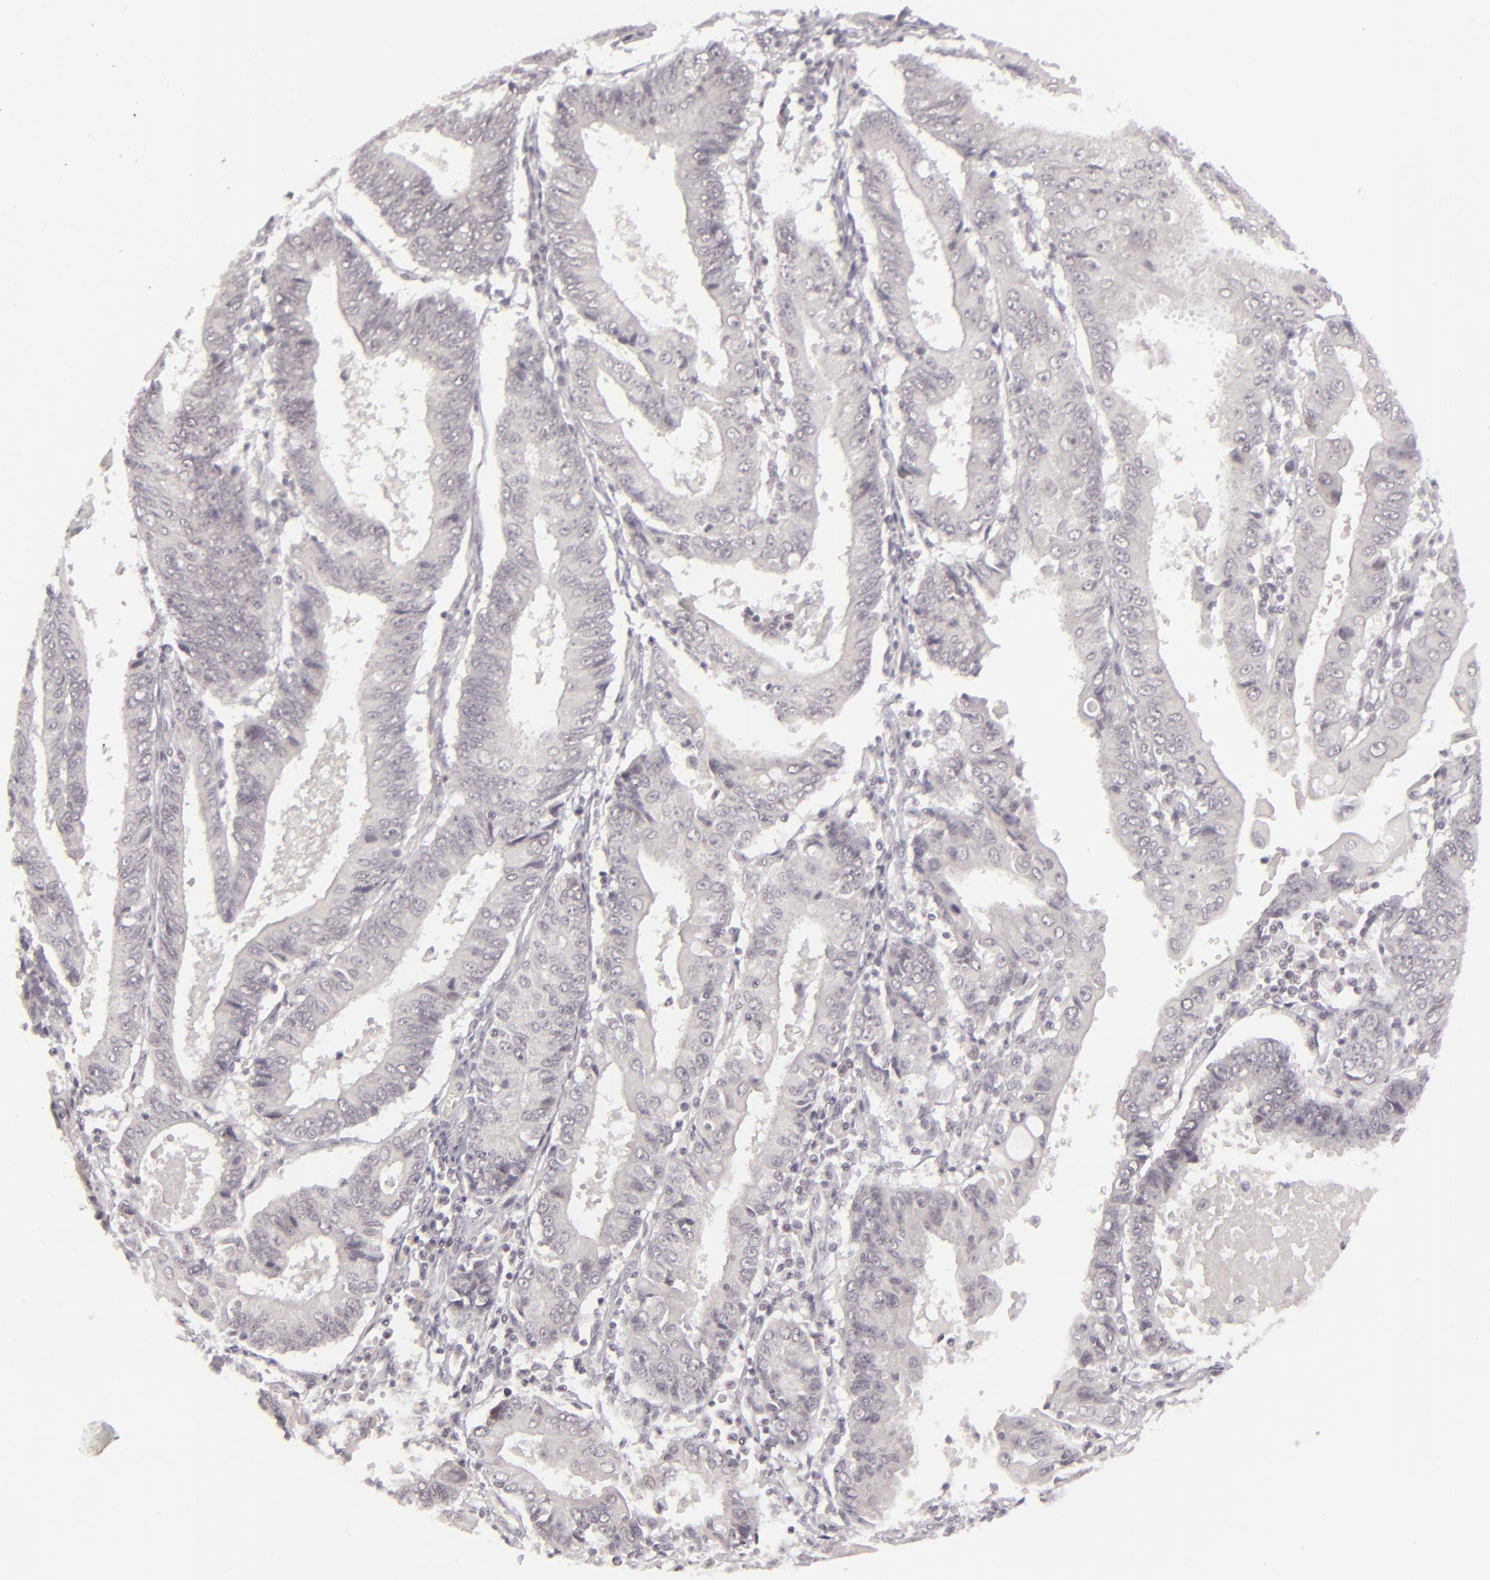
{"staining": {"intensity": "negative", "quantity": "none", "location": "none"}, "tissue": "endometrial cancer", "cell_type": "Tumor cells", "image_type": "cancer", "snomed": [{"axis": "morphology", "description": "Adenocarcinoma, NOS"}, {"axis": "topography", "description": "Endometrium"}], "caption": "Immunohistochemistry (IHC) photomicrograph of neoplastic tissue: human endometrial cancer (adenocarcinoma) stained with DAB (3,3'-diaminobenzidine) demonstrates no significant protein staining in tumor cells.", "gene": "DLG3", "patient": {"sex": "female", "age": 75}}